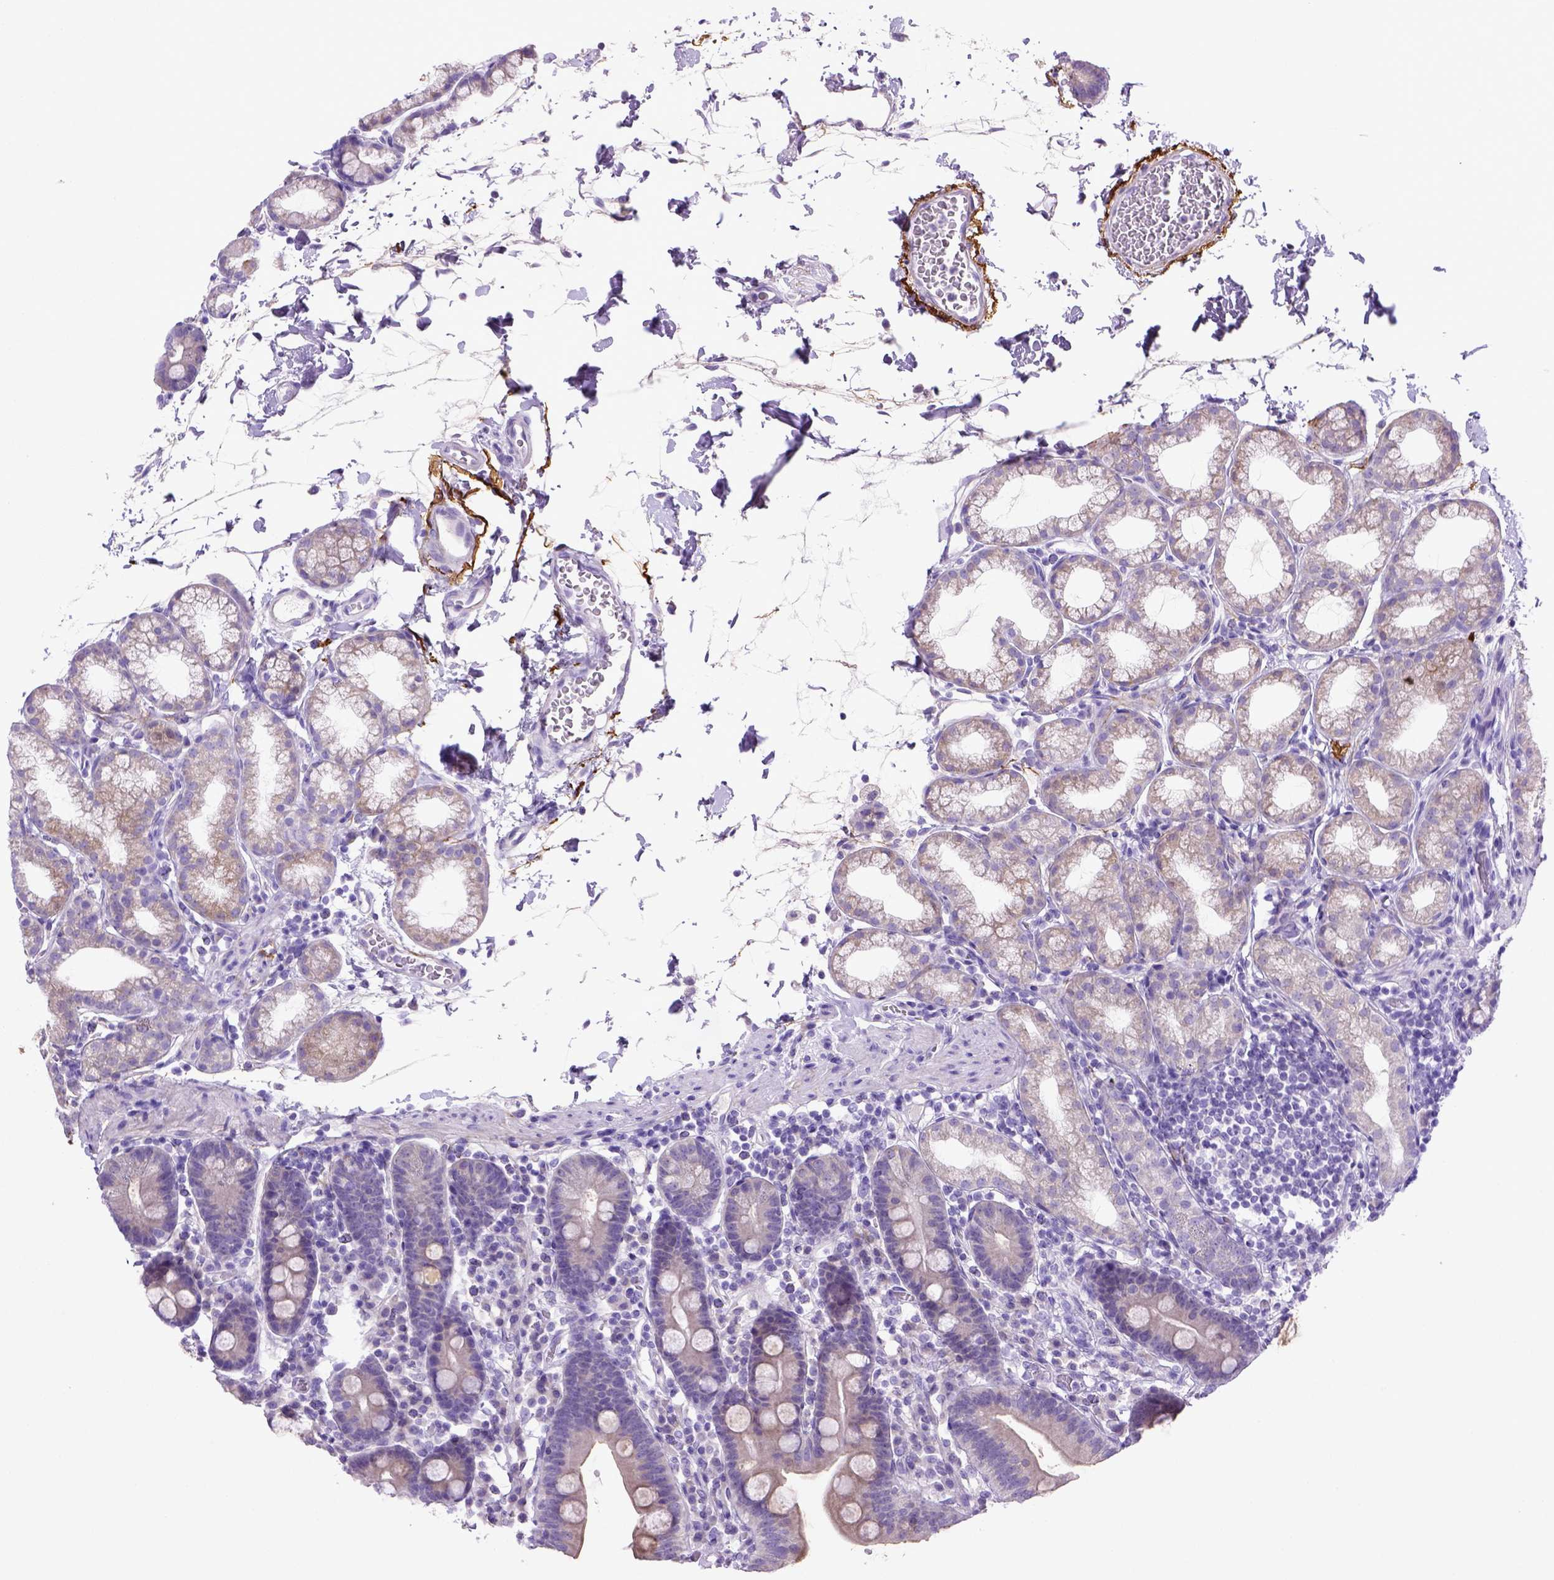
{"staining": {"intensity": "weak", "quantity": "25%-75%", "location": "cytoplasmic/membranous"}, "tissue": "duodenum", "cell_type": "Glandular cells", "image_type": "normal", "snomed": [{"axis": "morphology", "description": "Normal tissue, NOS"}, {"axis": "topography", "description": "Pancreas"}, {"axis": "topography", "description": "Duodenum"}], "caption": "This histopathology image displays normal duodenum stained with IHC to label a protein in brown. The cytoplasmic/membranous of glandular cells show weak positivity for the protein. Nuclei are counter-stained blue.", "gene": "SIRPD", "patient": {"sex": "male", "age": 59}}